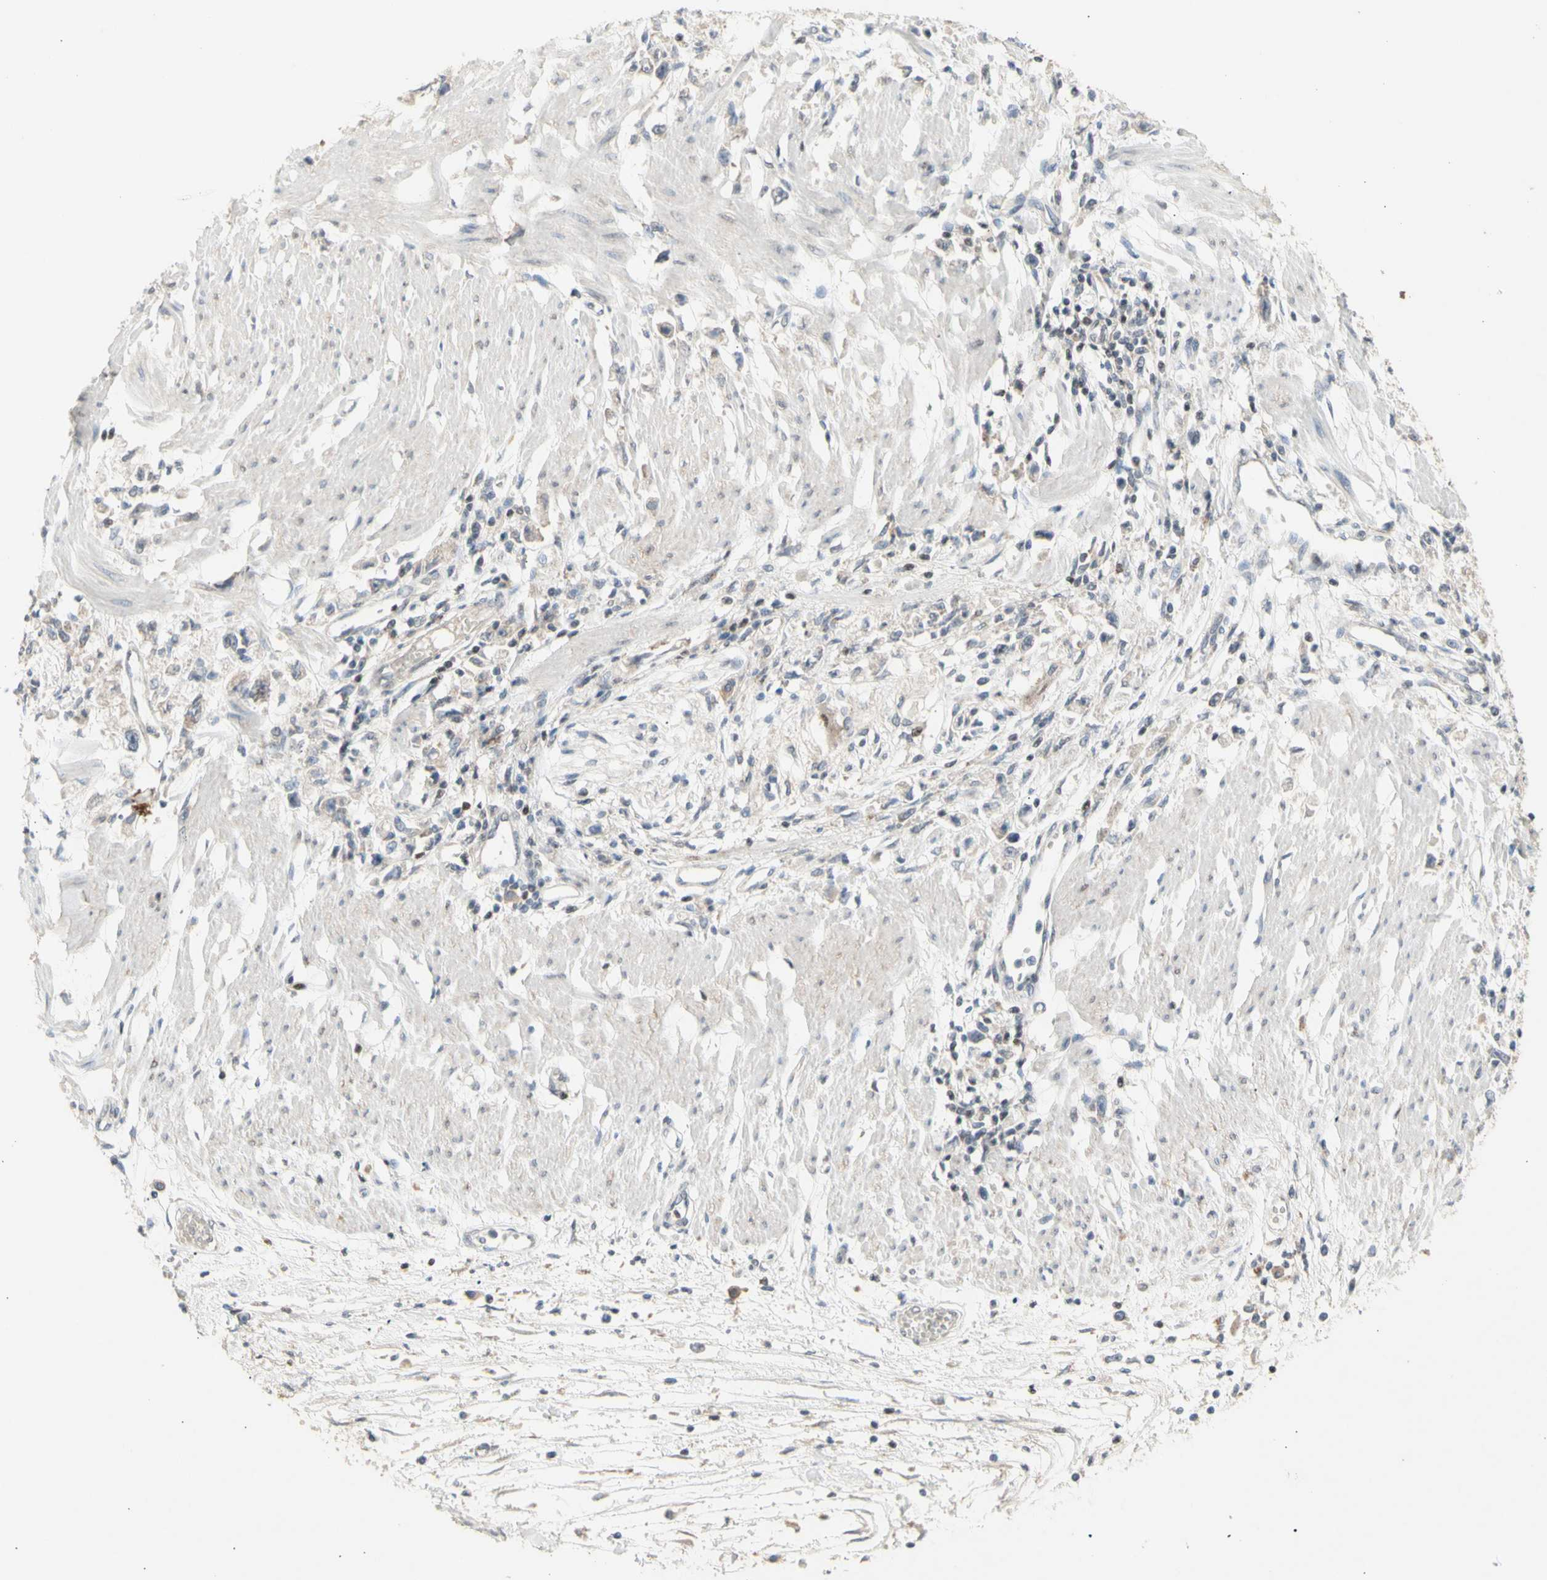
{"staining": {"intensity": "negative", "quantity": "none", "location": "none"}, "tissue": "stomach cancer", "cell_type": "Tumor cells", "image_type": "cancer", "snomed": [{"axis": "morphology", "description": "Adenocarcinoma, NOS"}, {"axis": "topography", "description": "Stomach"}], "caption": "IHC of human stomach cancer demonstrates no staining in tumor cells.", "gene": "NLRP1", "patient": {"sex": "female", "age": 59}}